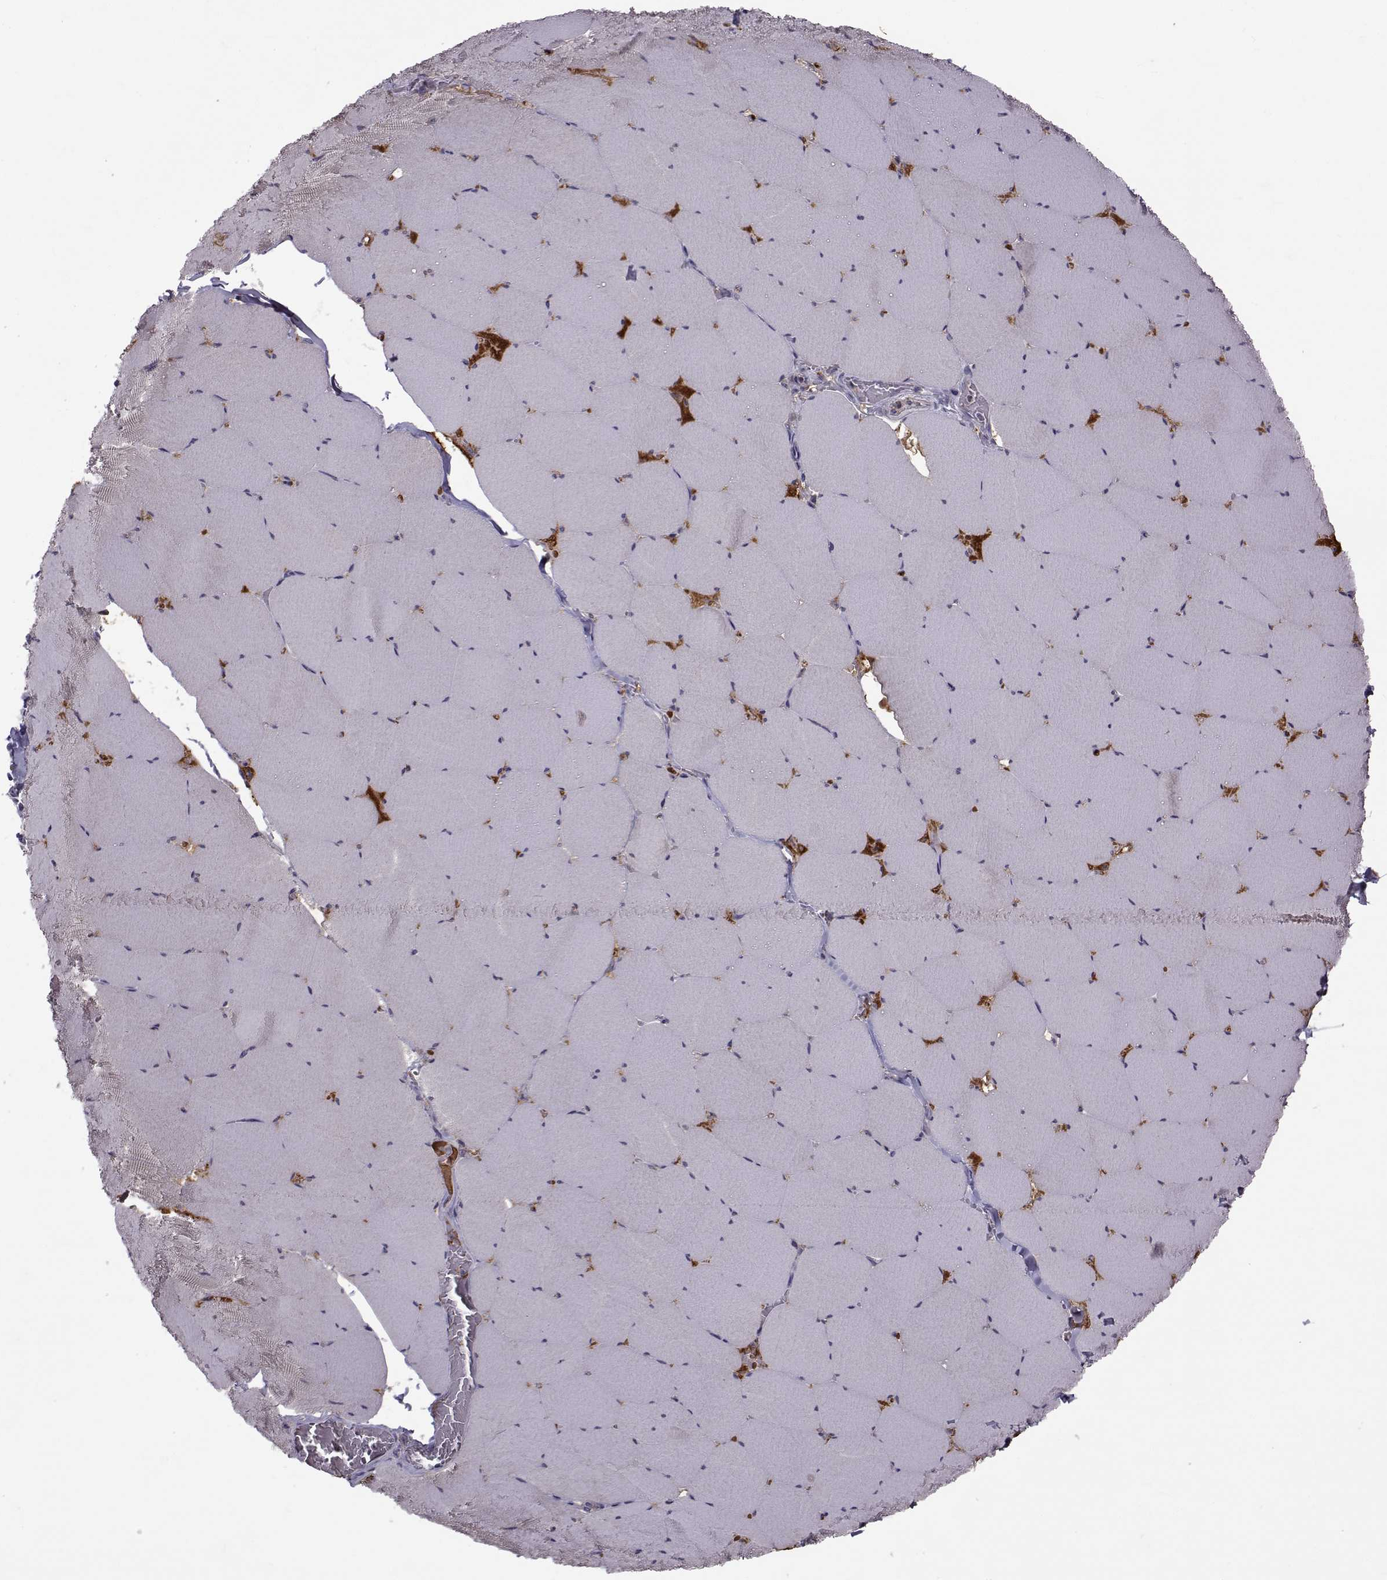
{"staining": {"intensity": "negative", "quantity": "none", "location": "none"}, "tissue": "skeletal muscle", "cell_type": "Myocytes", "image_type": "normal", "snomed": [{"axis": "morphology", "description": "Normal tissue, NOS"}, {"axis": "morphology", "description": "Malignant melanoma, Metastatic site"}, {"axis": "topography", "description": "Skeletal muscle"}], "caption": "Immunohistochemistry photomicrograph of unremarkable human skeletal muscle stained for a protein (brown), which exhibits no staining in myocytes. (DAB (3,3'-diaminobenzidine) immunohistochemistry visualized using brightfield microscopy, high magnification).", "gene": "TNFRSF11B", "patient": {"sex": "male", "age": 50}}